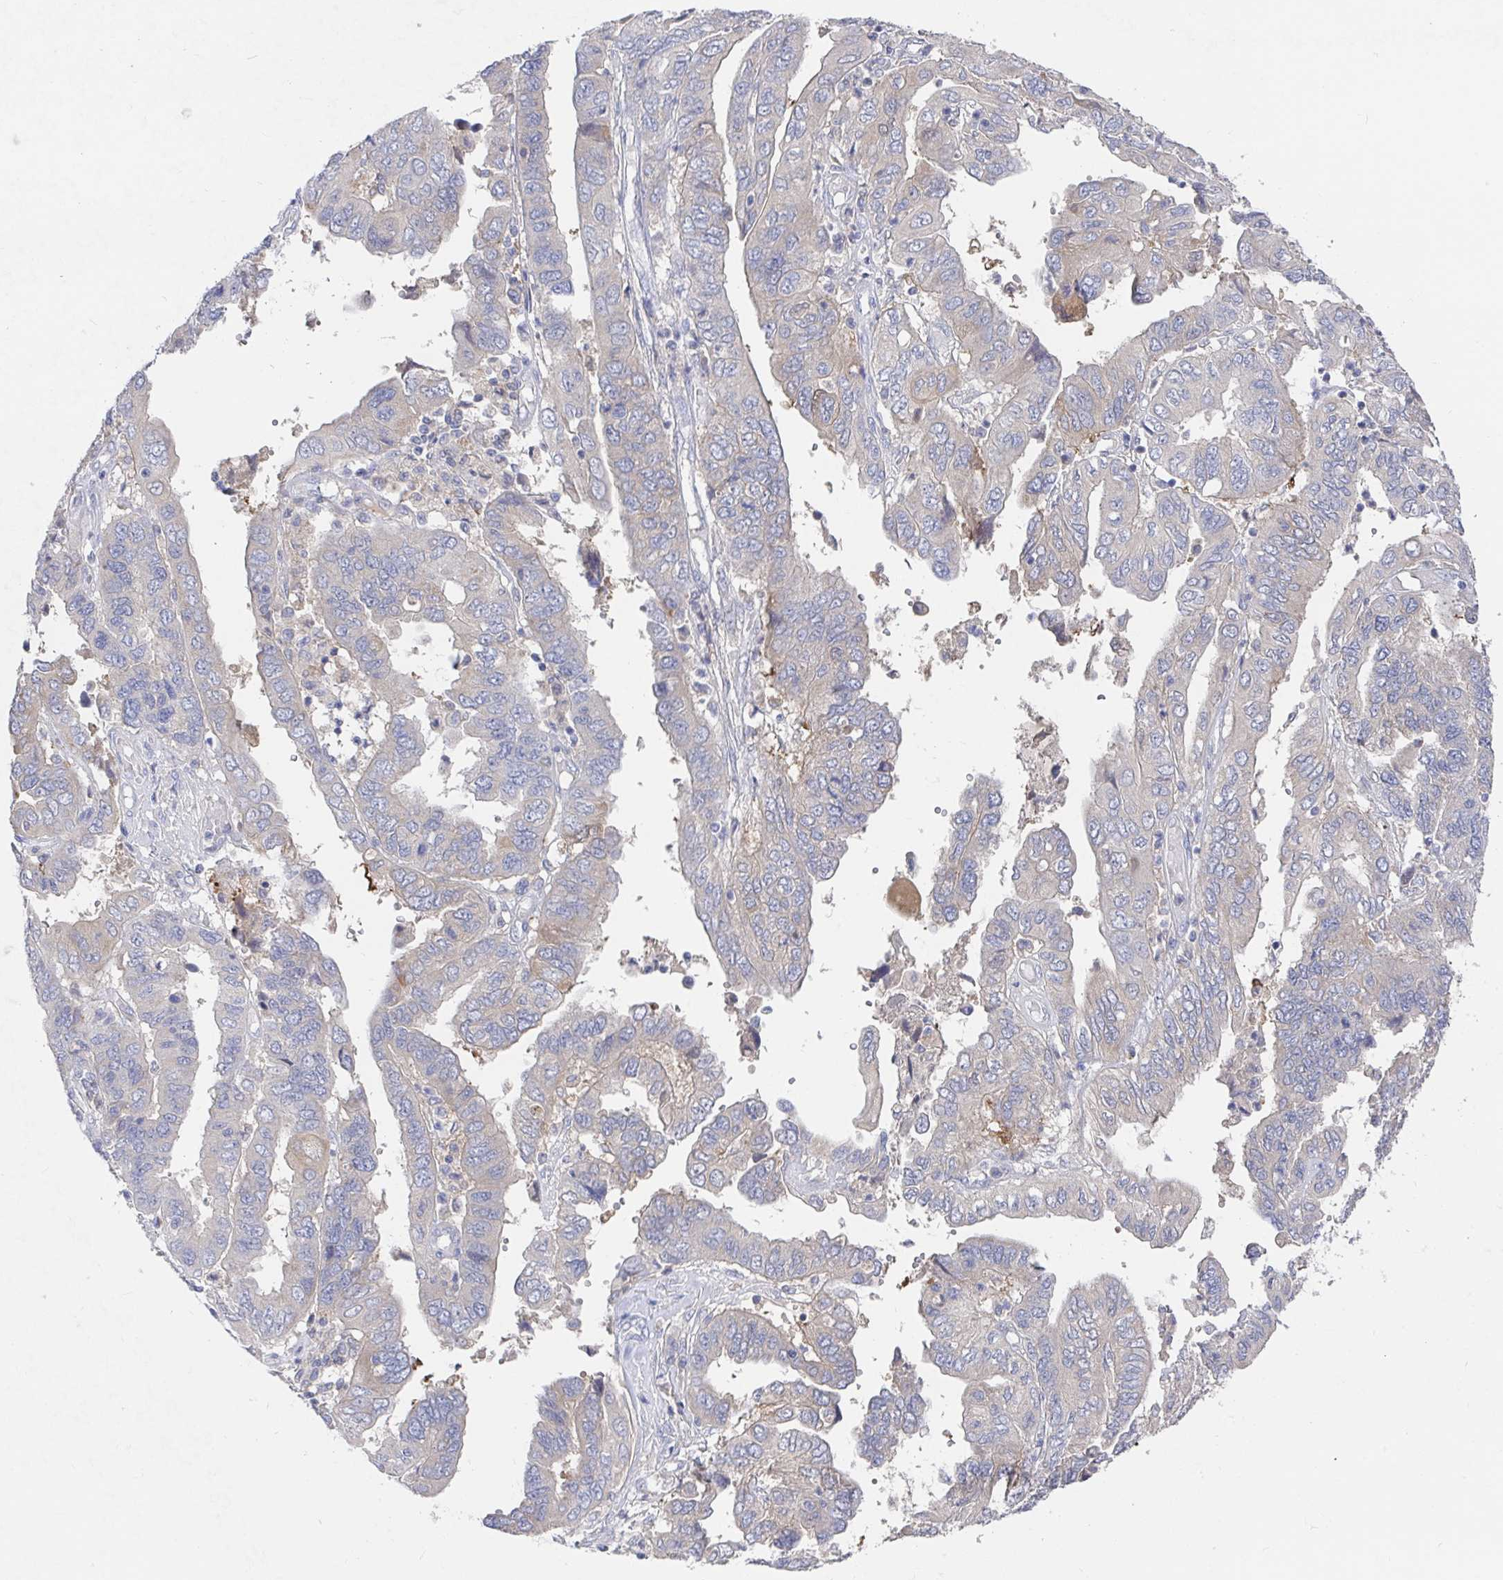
{"staining": {"intensity": "negative", "quantity": "none", "location": "none"}, "tissue": "ovarian cancer", "cell_type": "Tumor cells", "image_type": "cancer", "snomed": [{"axis": "morphology", "description": "Cystadenocarcinoma, serous, NOS"}, {"axis": "topography", "description": "Ovary"}], "caption": "This is an immunohistochemistry (IHC) micrograph of ovarian cancer (serous cystadenocarcinoma). There is no expression in tumor cells.", "gene": "GPR148", "patient": {"sex": "female", "age": 79}}